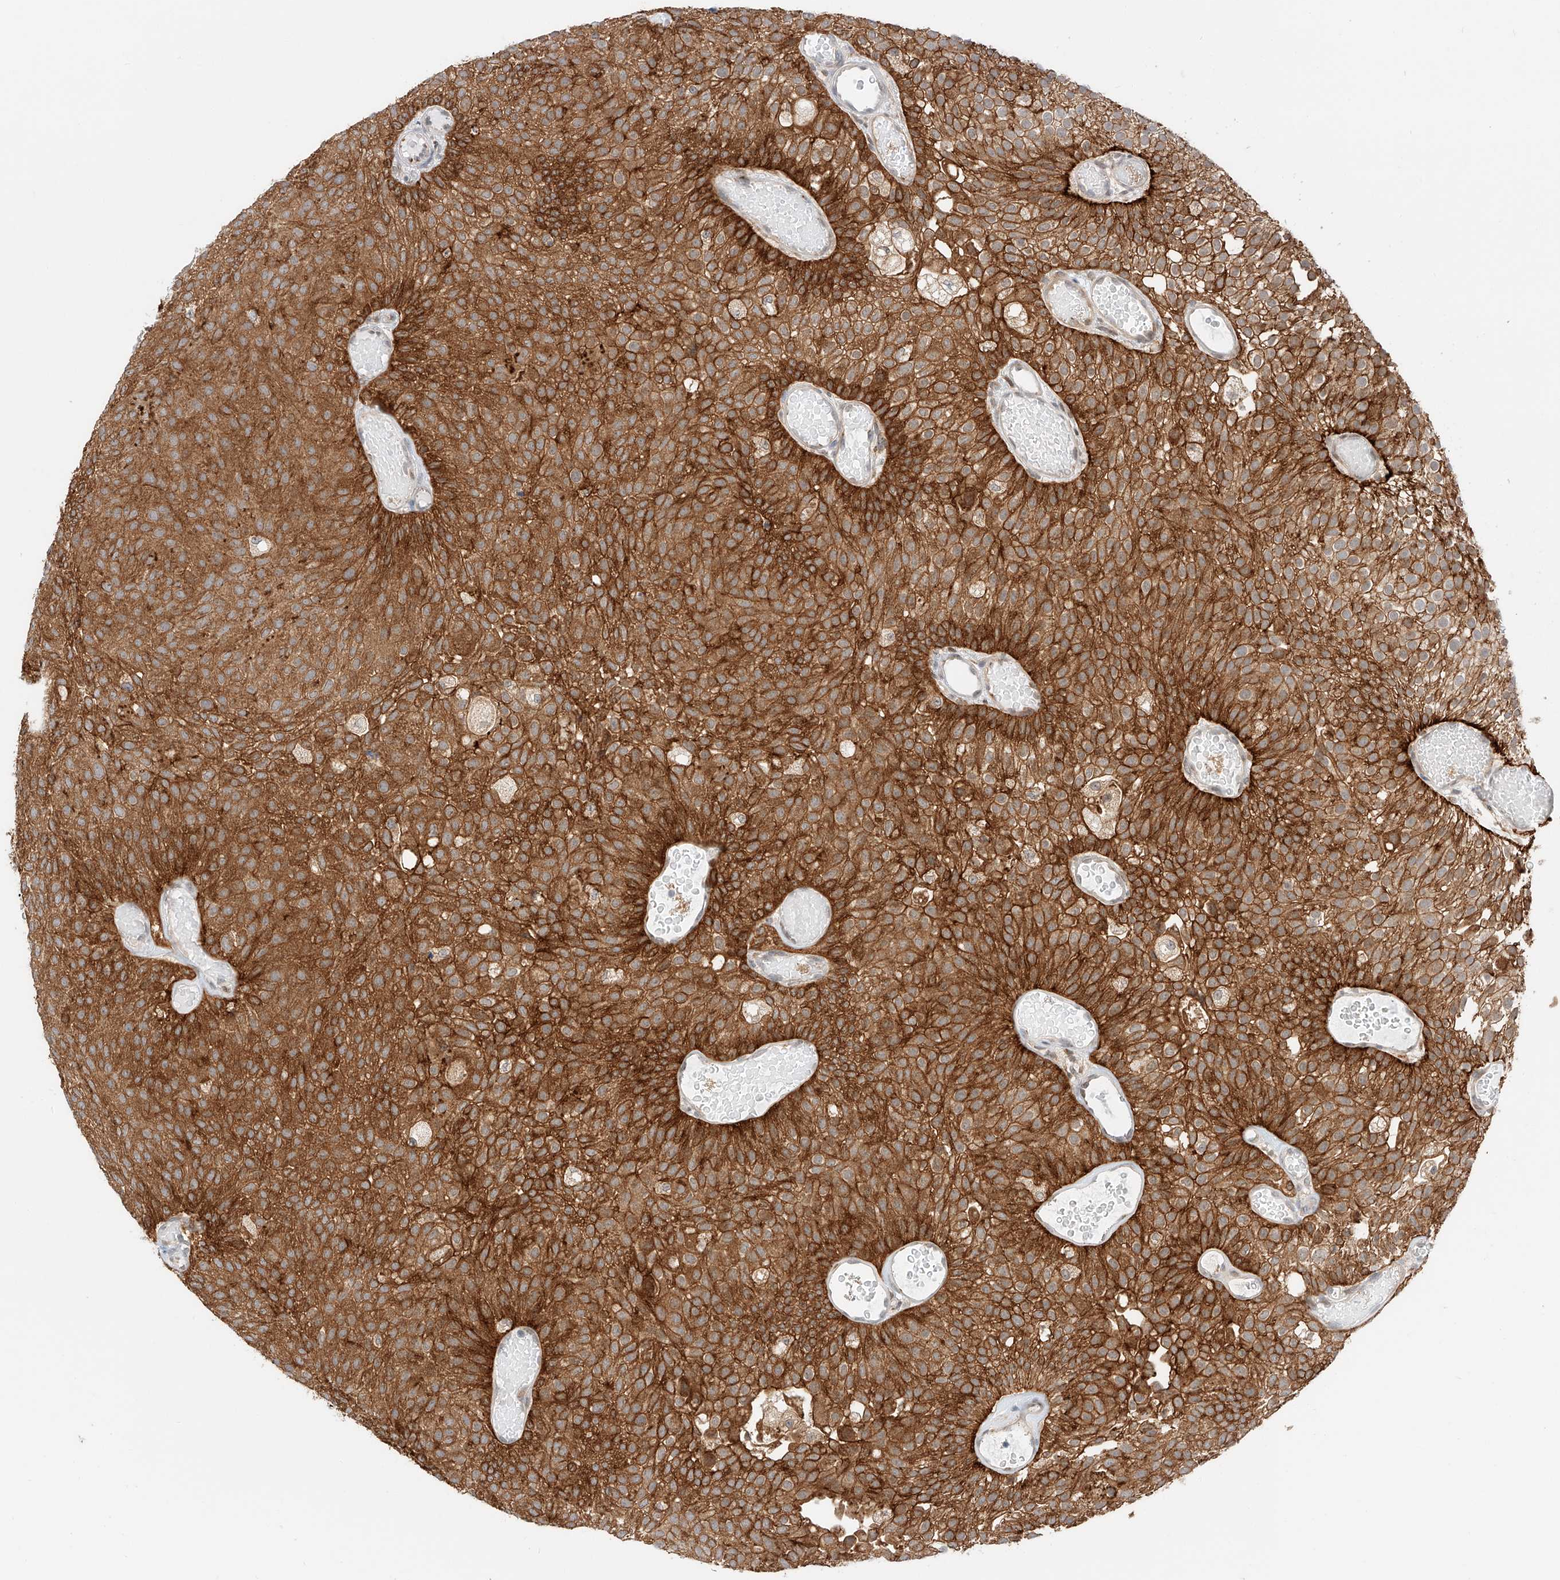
{"staining": {"intensity": "strong", "quantity": ">75%", "location": "cytoplasmic/membranous"}, "tissue": "urothelial cancer", "cell_type": "Tumor cells", "image_type": "cancer", "snomed": [{"axis": "morphology", "description": "Urothelial carcinoma, Low grade"}, {"axis": "topography", "description": "Urinary bladder"}], "caption": "IHC of urothelial cancer demonstrates high levels of strong cytoplasmic/membranous staining in about >75% of tumor cells.", "gene": "CARMIL1", "patient": {"sex": "male", "age": 78}}